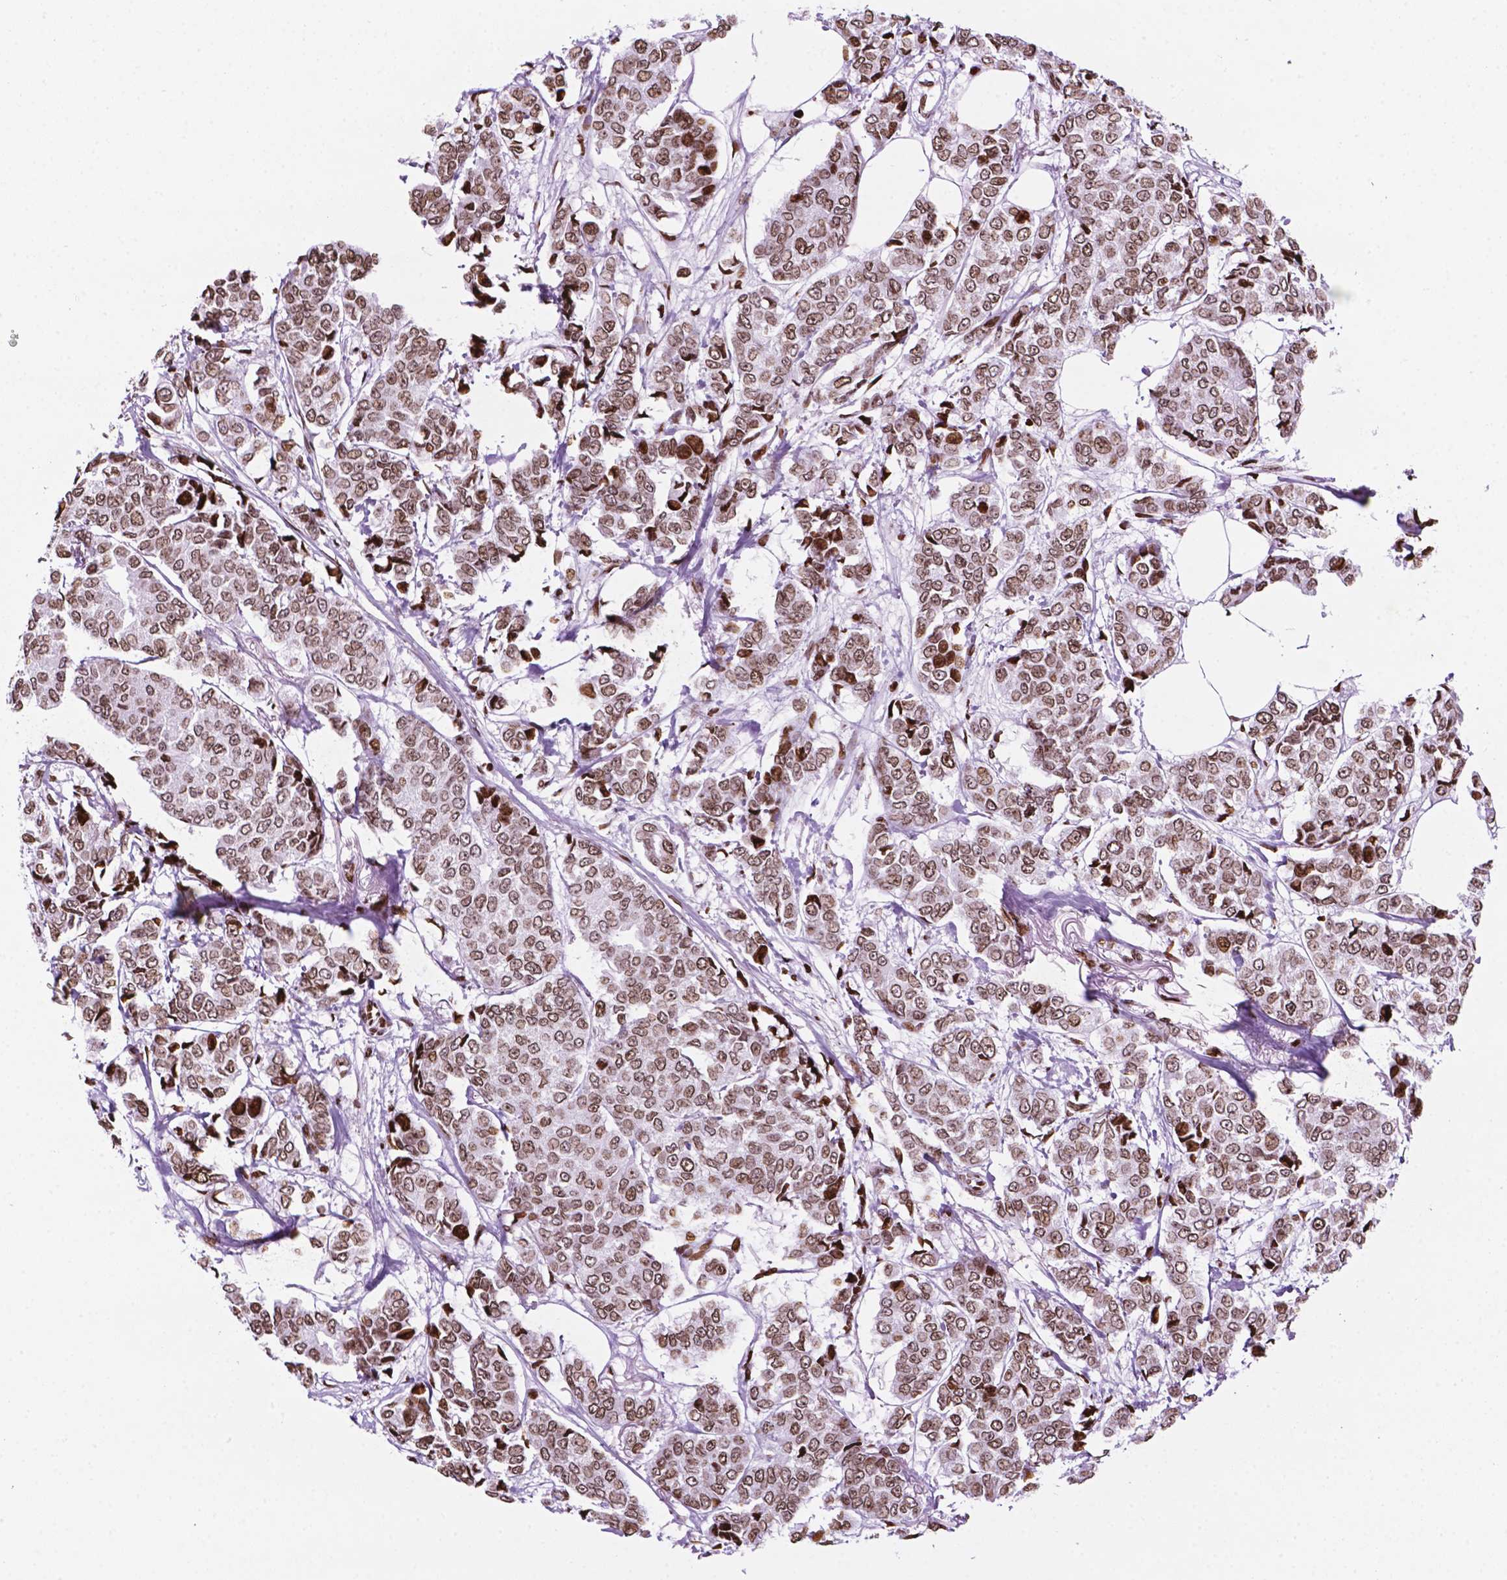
{"staining": {"intensity": "moderate", "quantity": ">75%", "location": "nuclear"}, "tissue": "breast cancer", "cell_type": "Tumor cells", "image_type": "cancer", "snomed": [{"axis": "morphology", "description": "Duct carcinoma"}, {"axis": "topography", "description": "Breast"}], "caption": "Breast infiltrating ductal carcinoma stained with immunohistochemistry (IHC) reveals moderate nuclear positivity in approximately >75% of tumor cells.", "gene": "TMEM250", "patient": {"sex": "female", "age": 94}}